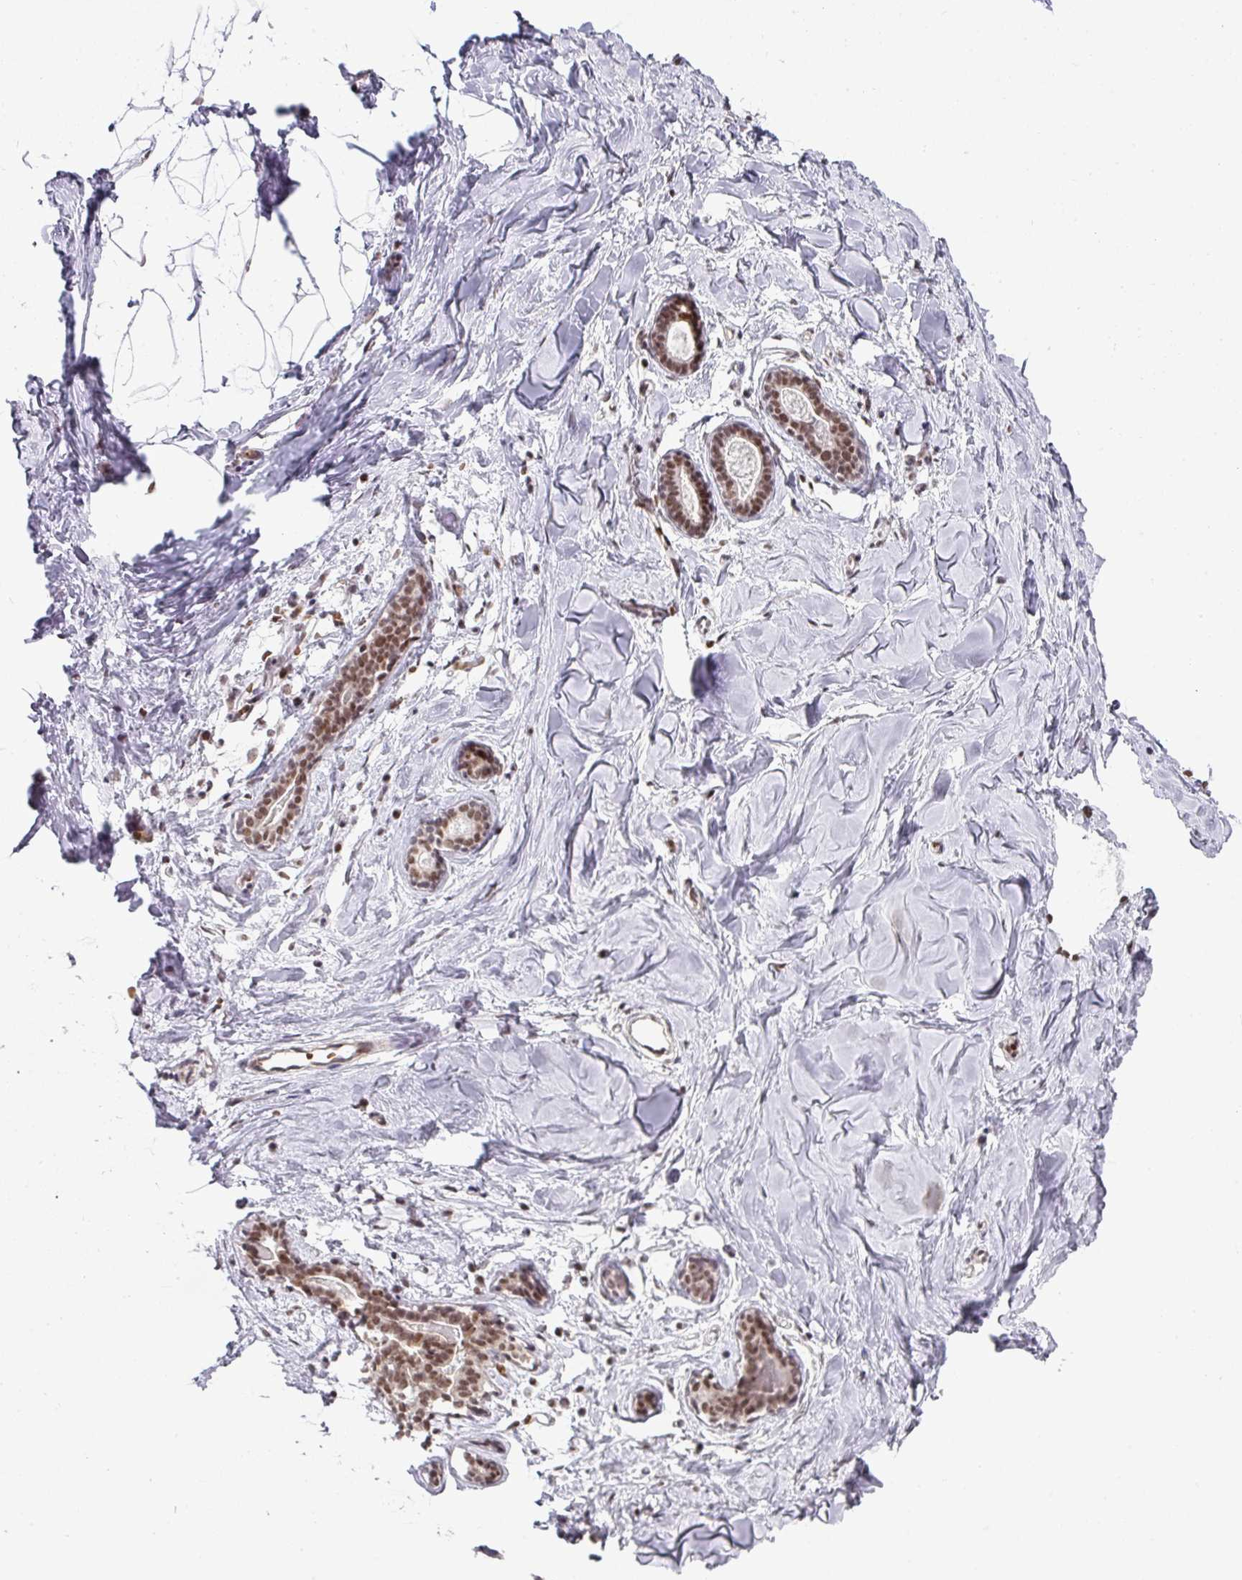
{"staining": {"intensity": "negative", "quantity": "none", "location": "none"}, "tissue": "breast", "cell_type": "Adipocytes", "image_type": "normal", "snomed": [{"axis": "morphology", "description": "Normal tissue, NOS"}, {"axis": "topography", "description": "Breast"}], "caption": "Breast was stained to show a protein in brown. There is no significant positivity in adipocytes. (DAB (3,3'-diaminobenzidine) immunohistochemistry (IHC) visualized using brightfield microscopy, high magnification).", "gene": "NCOA5", "patient": {"sex": "female", "age": 23}}